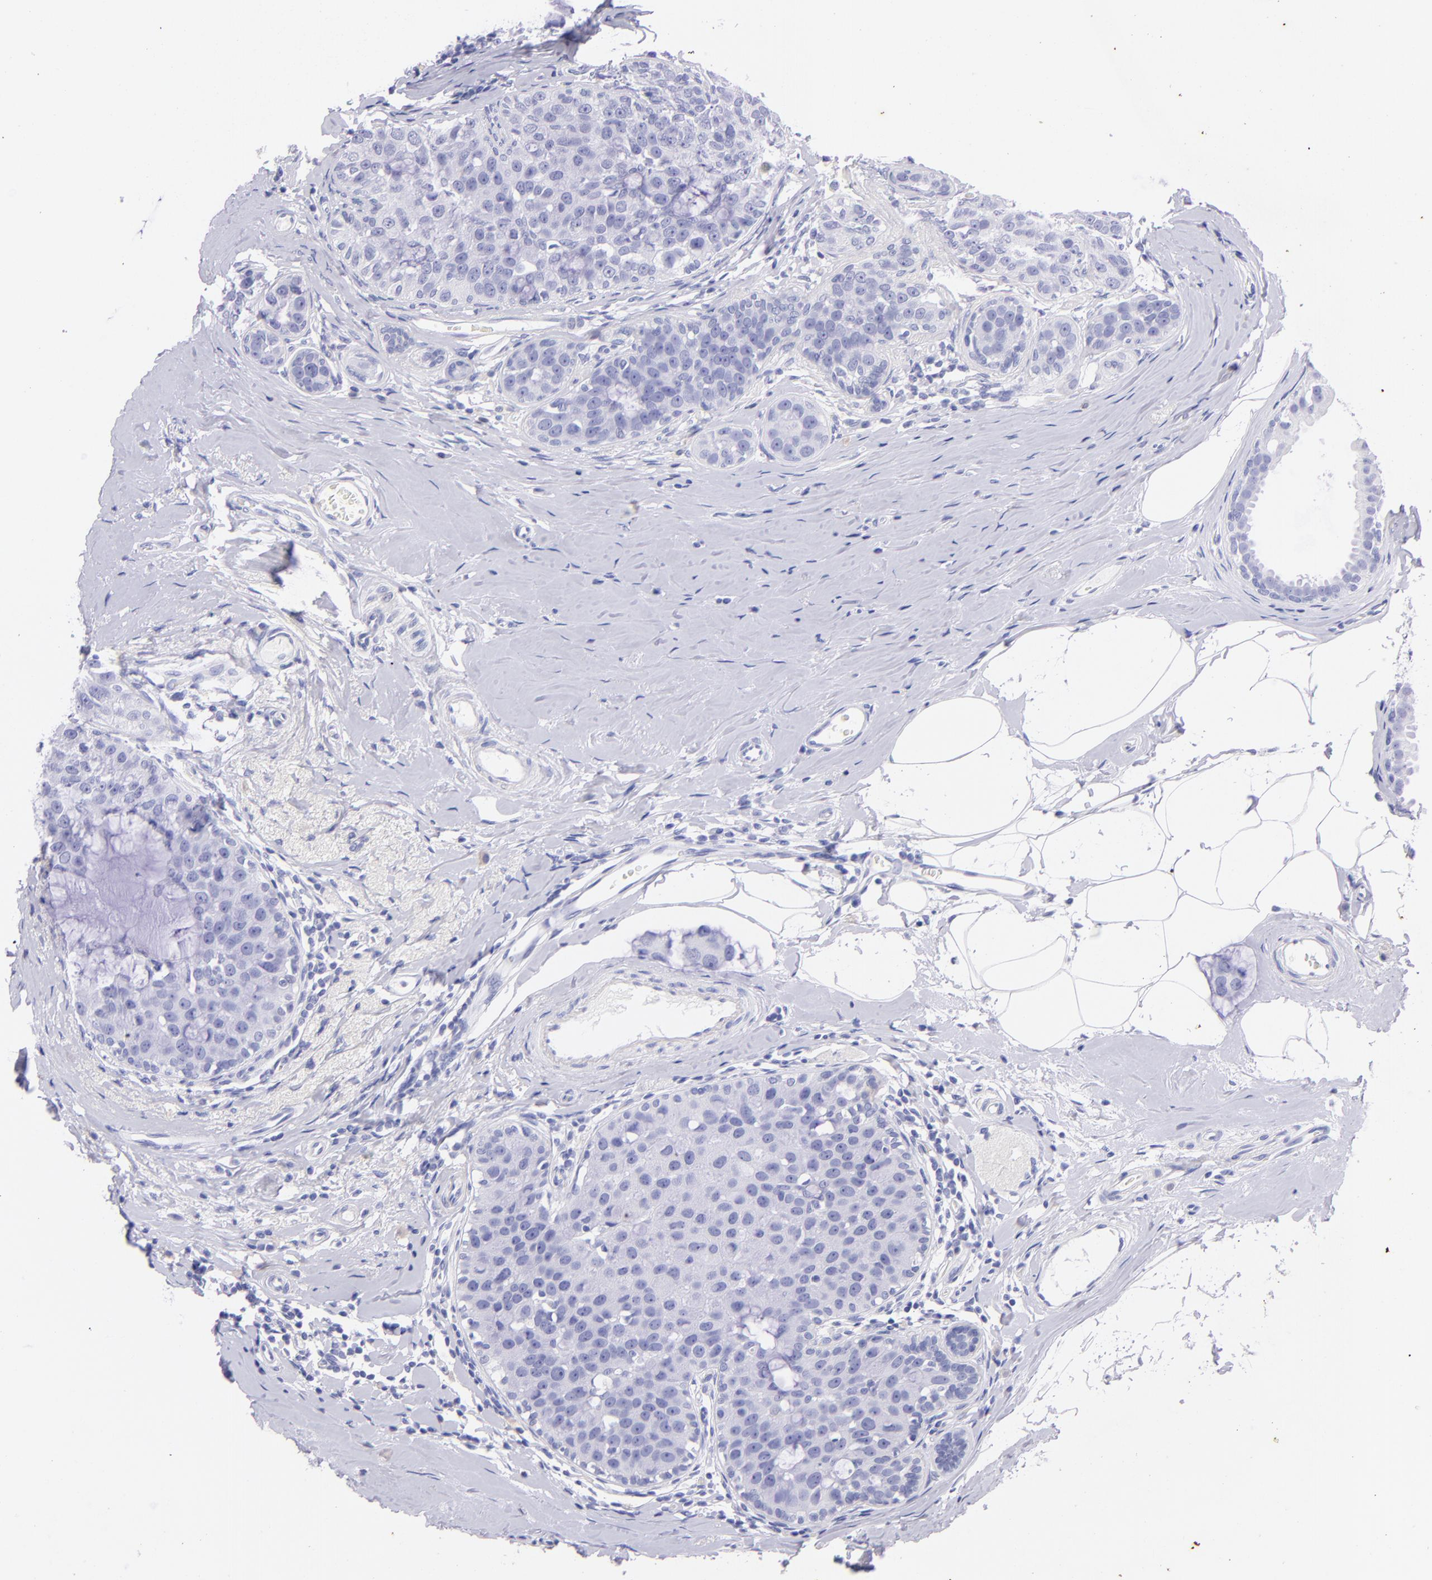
{"staining": {"intensity": "negative", "quantity": "none", "location": "none"}, "tissue": "breast cancer", "cell_type": "Tumor cells", "image_type": "cancer", "snomed": [{"axis": "morphology", "description": "Normal tissue, NOS"}, {"axis": "morphology", "description": "Duct carcinoma"}, {"axis": "topography", "description": "Breast"}], "caption": "IHC image of neoplastic tissue: human breast infiltrating ductal carcinoma stained with DAB displays no significant protein staining in tumor cells.", "gene": "UCHL1", "patient": {"sex": "female", "age": 50}}